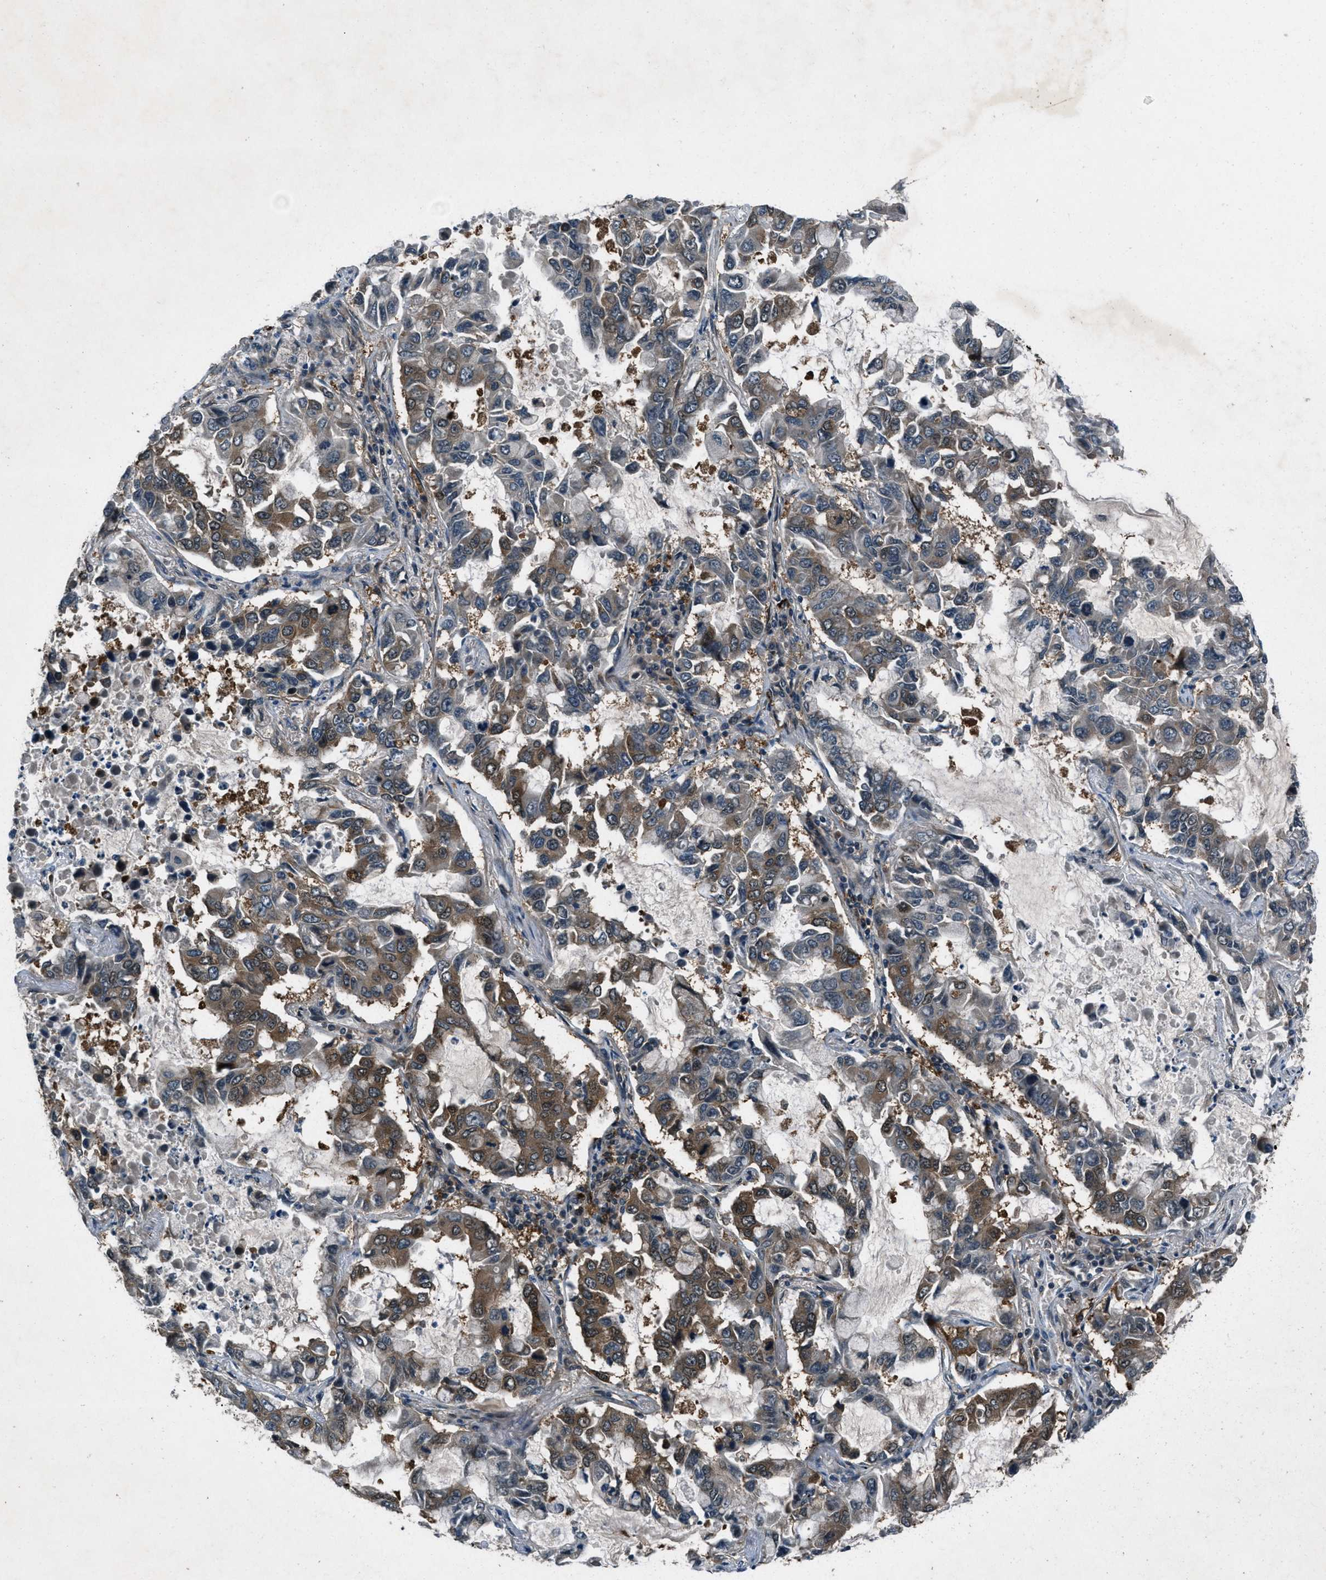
{"staining": {"intensity": "moderate", "quantity": ">75%", "location": "cytoplasmic/membranous"}, "tissue": "lung cancer", "cell_type": "Tumor cells", "image_type": "cancer", "snomed": [{"axis": "morphology", "description": "Adenocarcinoma, NOS"}, {"axis": "topography", "description": "Lung"}], "caption": "A medium amount of moderate cytoplasmic/membranous expression is seen in about >75% of tumor cells in lung cancer (adenocarcinoma) tissue.", "gene": "EPSTI1", "patient": {"sex": "male", "age": 64}}